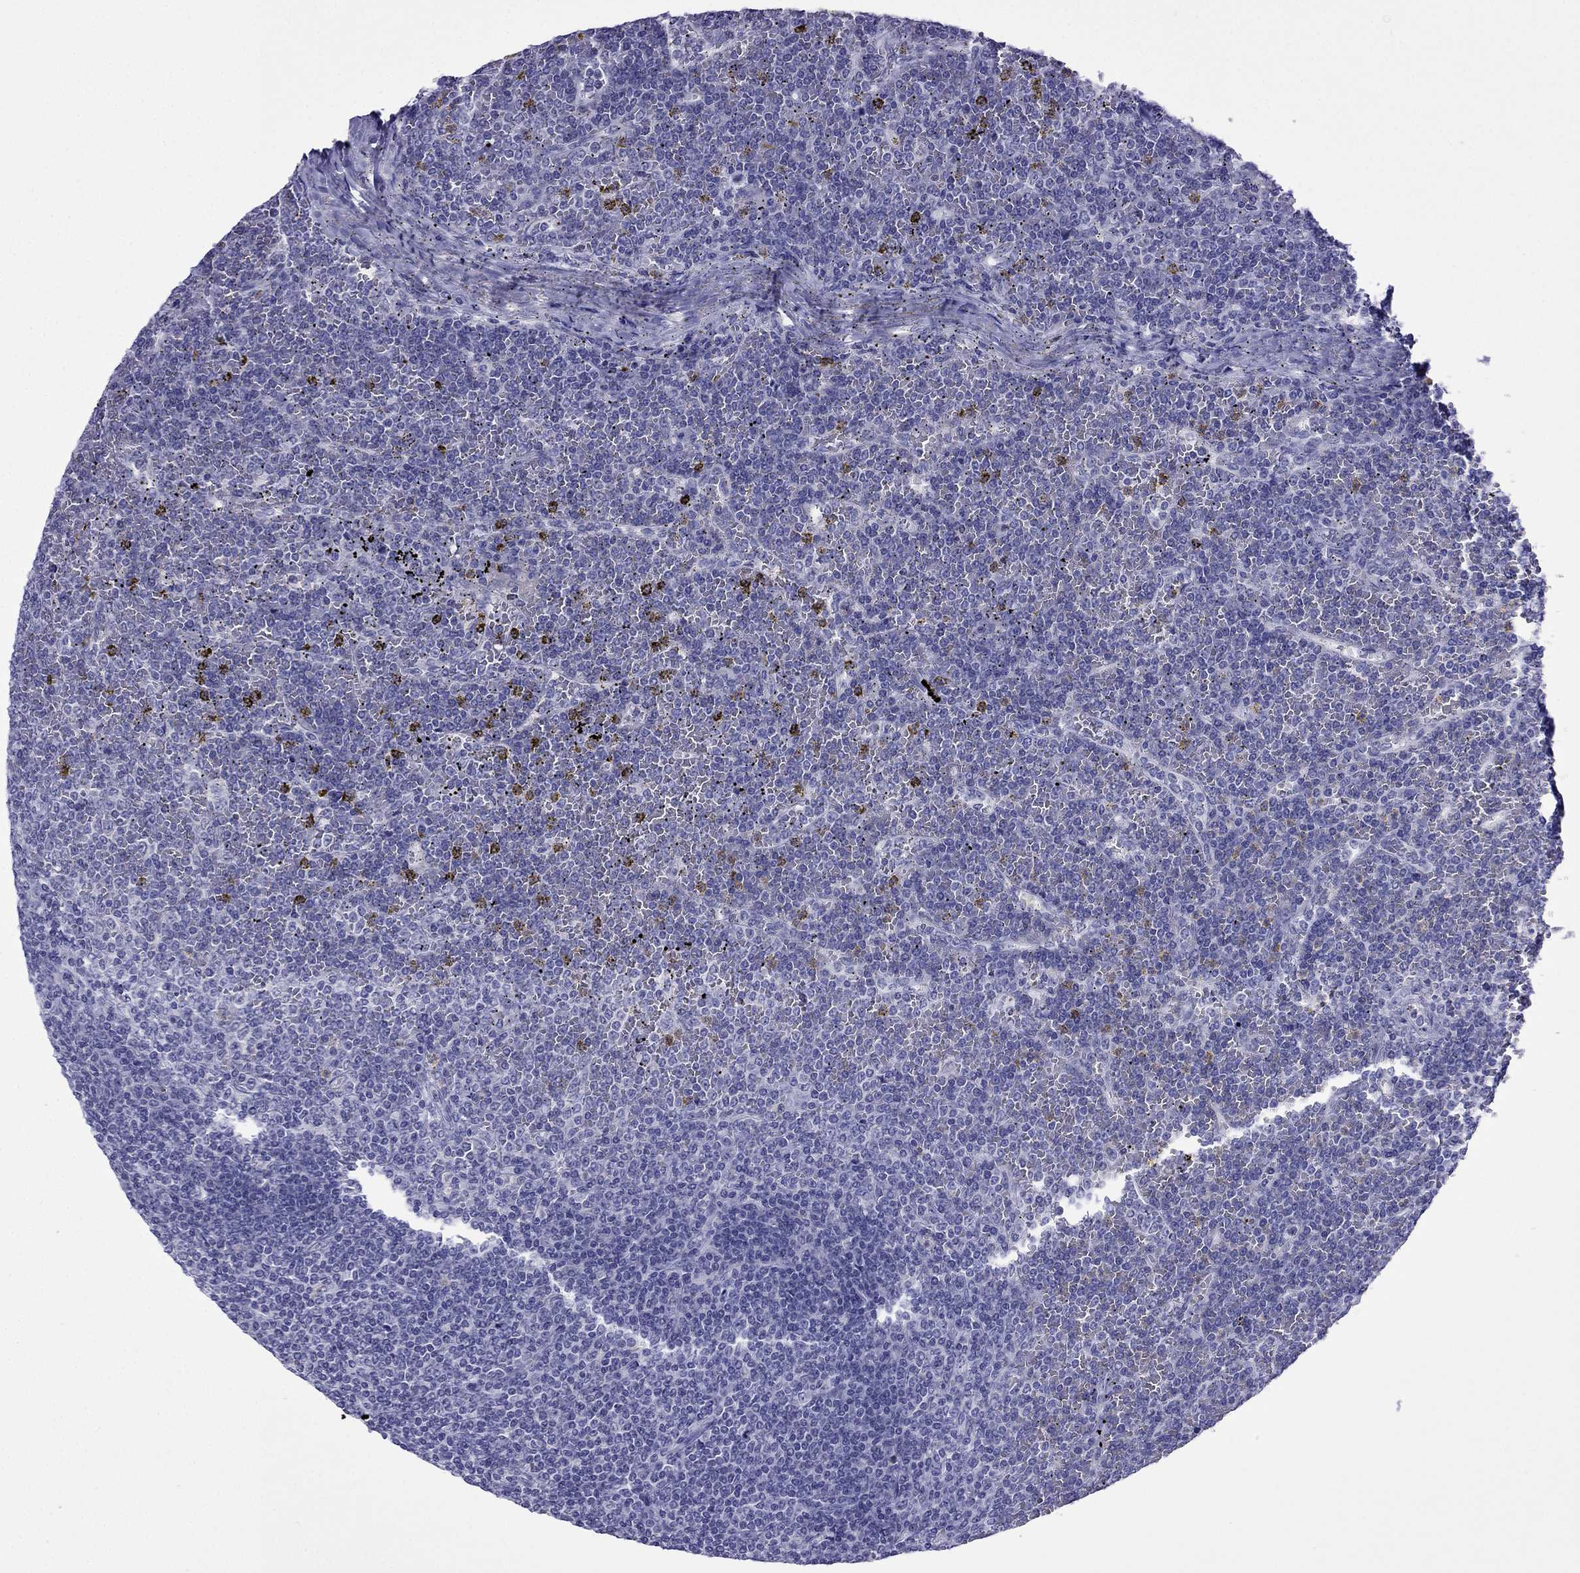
{"staining": {"intensity": "negative", "quantity": "none", "location": "none"}, "tissue": "lymphoma", "cell_type": "Tumor cells", "image_type": "cancer", "snomed": [{"axis": "morphology", "description": "Malignant lymphoma, non-Hodgkin's type, Low grade"}, {"axis": "topography", "description": "Spleen"}], "caption": "Immunohistochemical staining of human low-grade malignant lymphoma, non-Hodgkin's type demonstrates no significant staining in tumor cells.", "gene": "PCDHA6", "patient": {"sex": "female", "age": 19}}